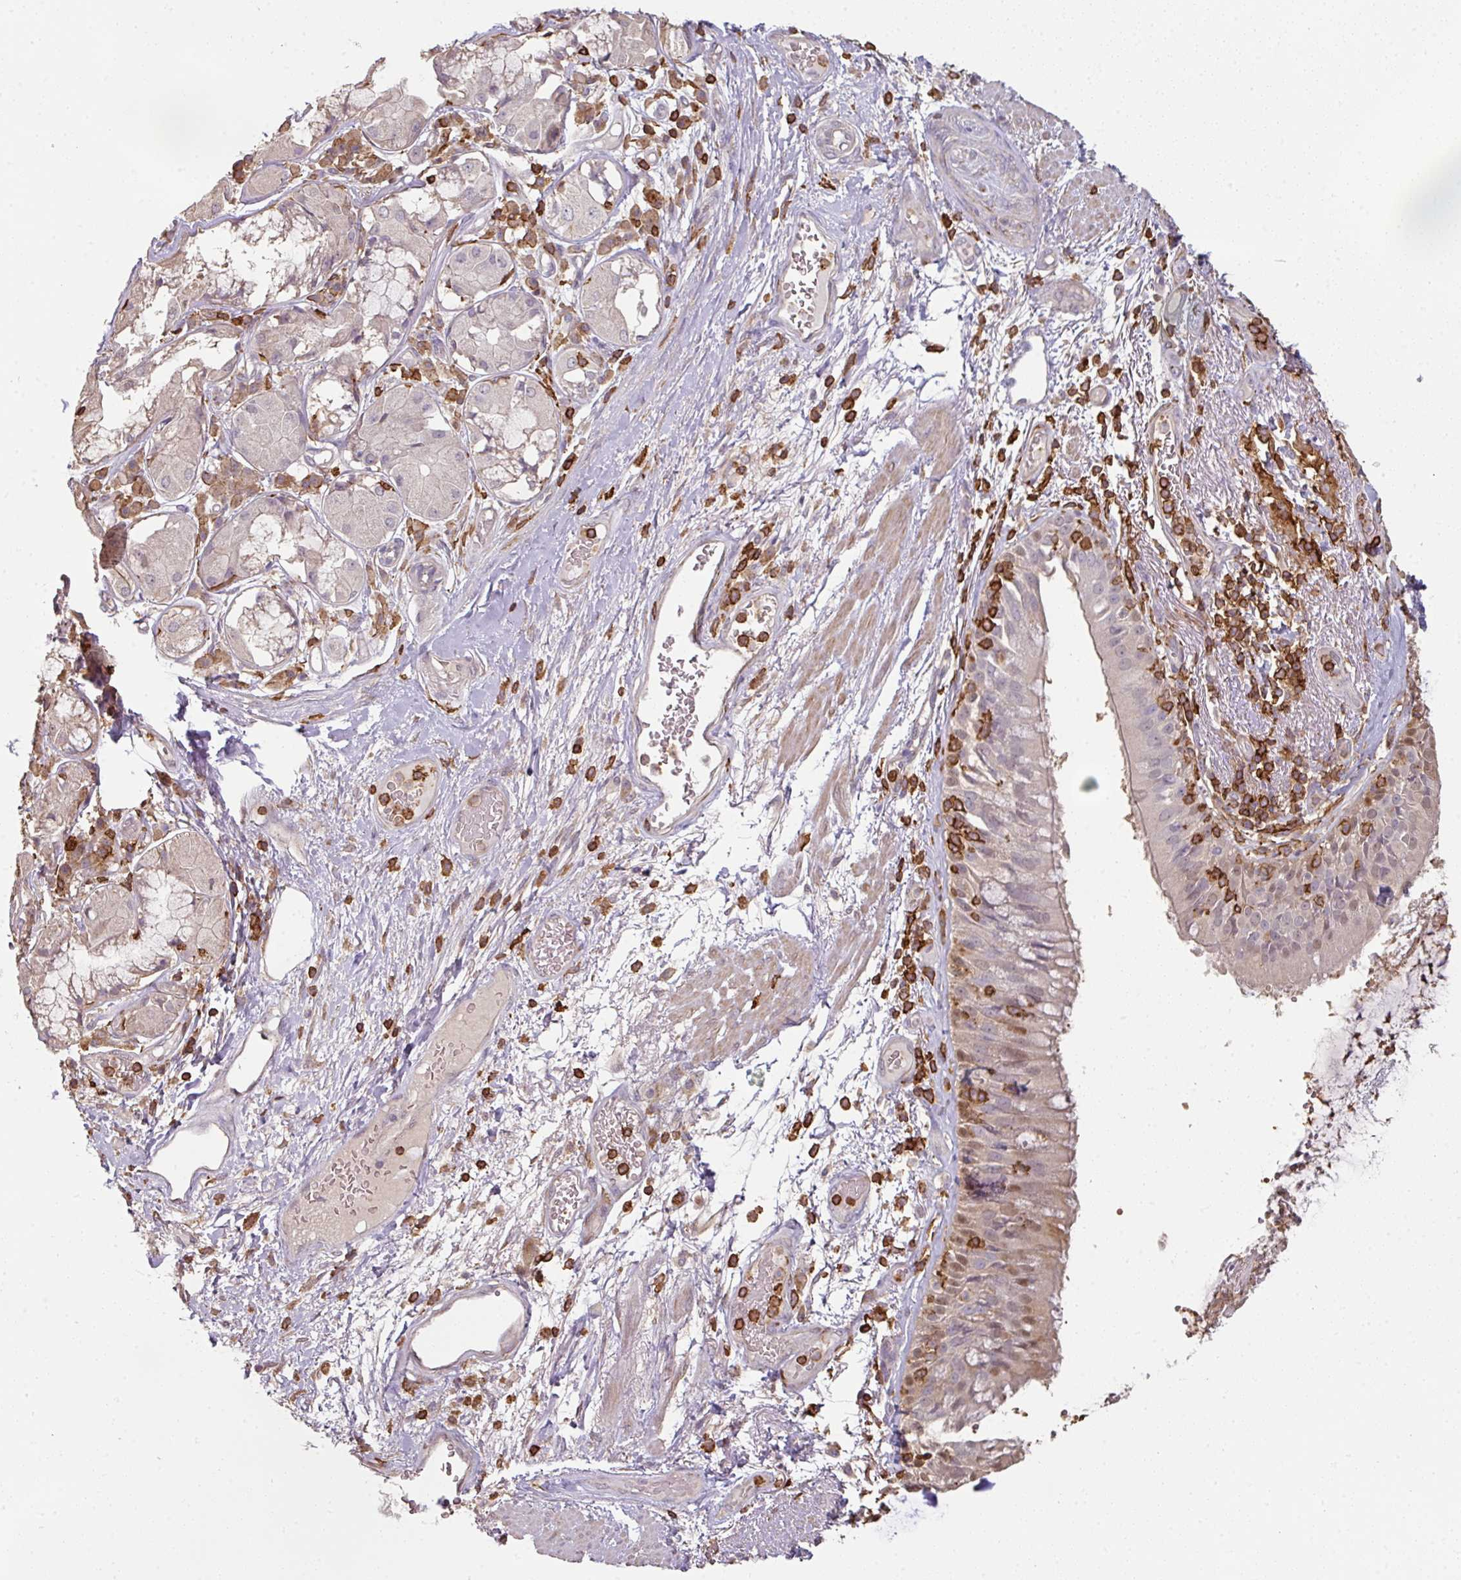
{"staining": {"intensity": "weak", "quantity": "25%-75%", "location": "cytoplasmic/membranous"}, "tissue": "bronchus", "cell_type": "Respiratory epithelial cells", "image_type": "normal", "snomed": [{"axis": "morphology", "description": "Normal tissue, NOS"}, {"axis": "topography", "description": "Cartilage tissue"}, {"axis": "topography", "description": "Bronchus"}], "caption": "Immunohistochemical staining of unremarkable human bronchus reveals weak cytoplasmic/membranous protein expression in approximately 25%-75% of respiratory epithelial cells. Immunohistochemistry (ihc) stains the protein in brown and the nuclei are stained blue.", "gene": "OLFML2B", "patient": {"sex": "male", "age": 63}}